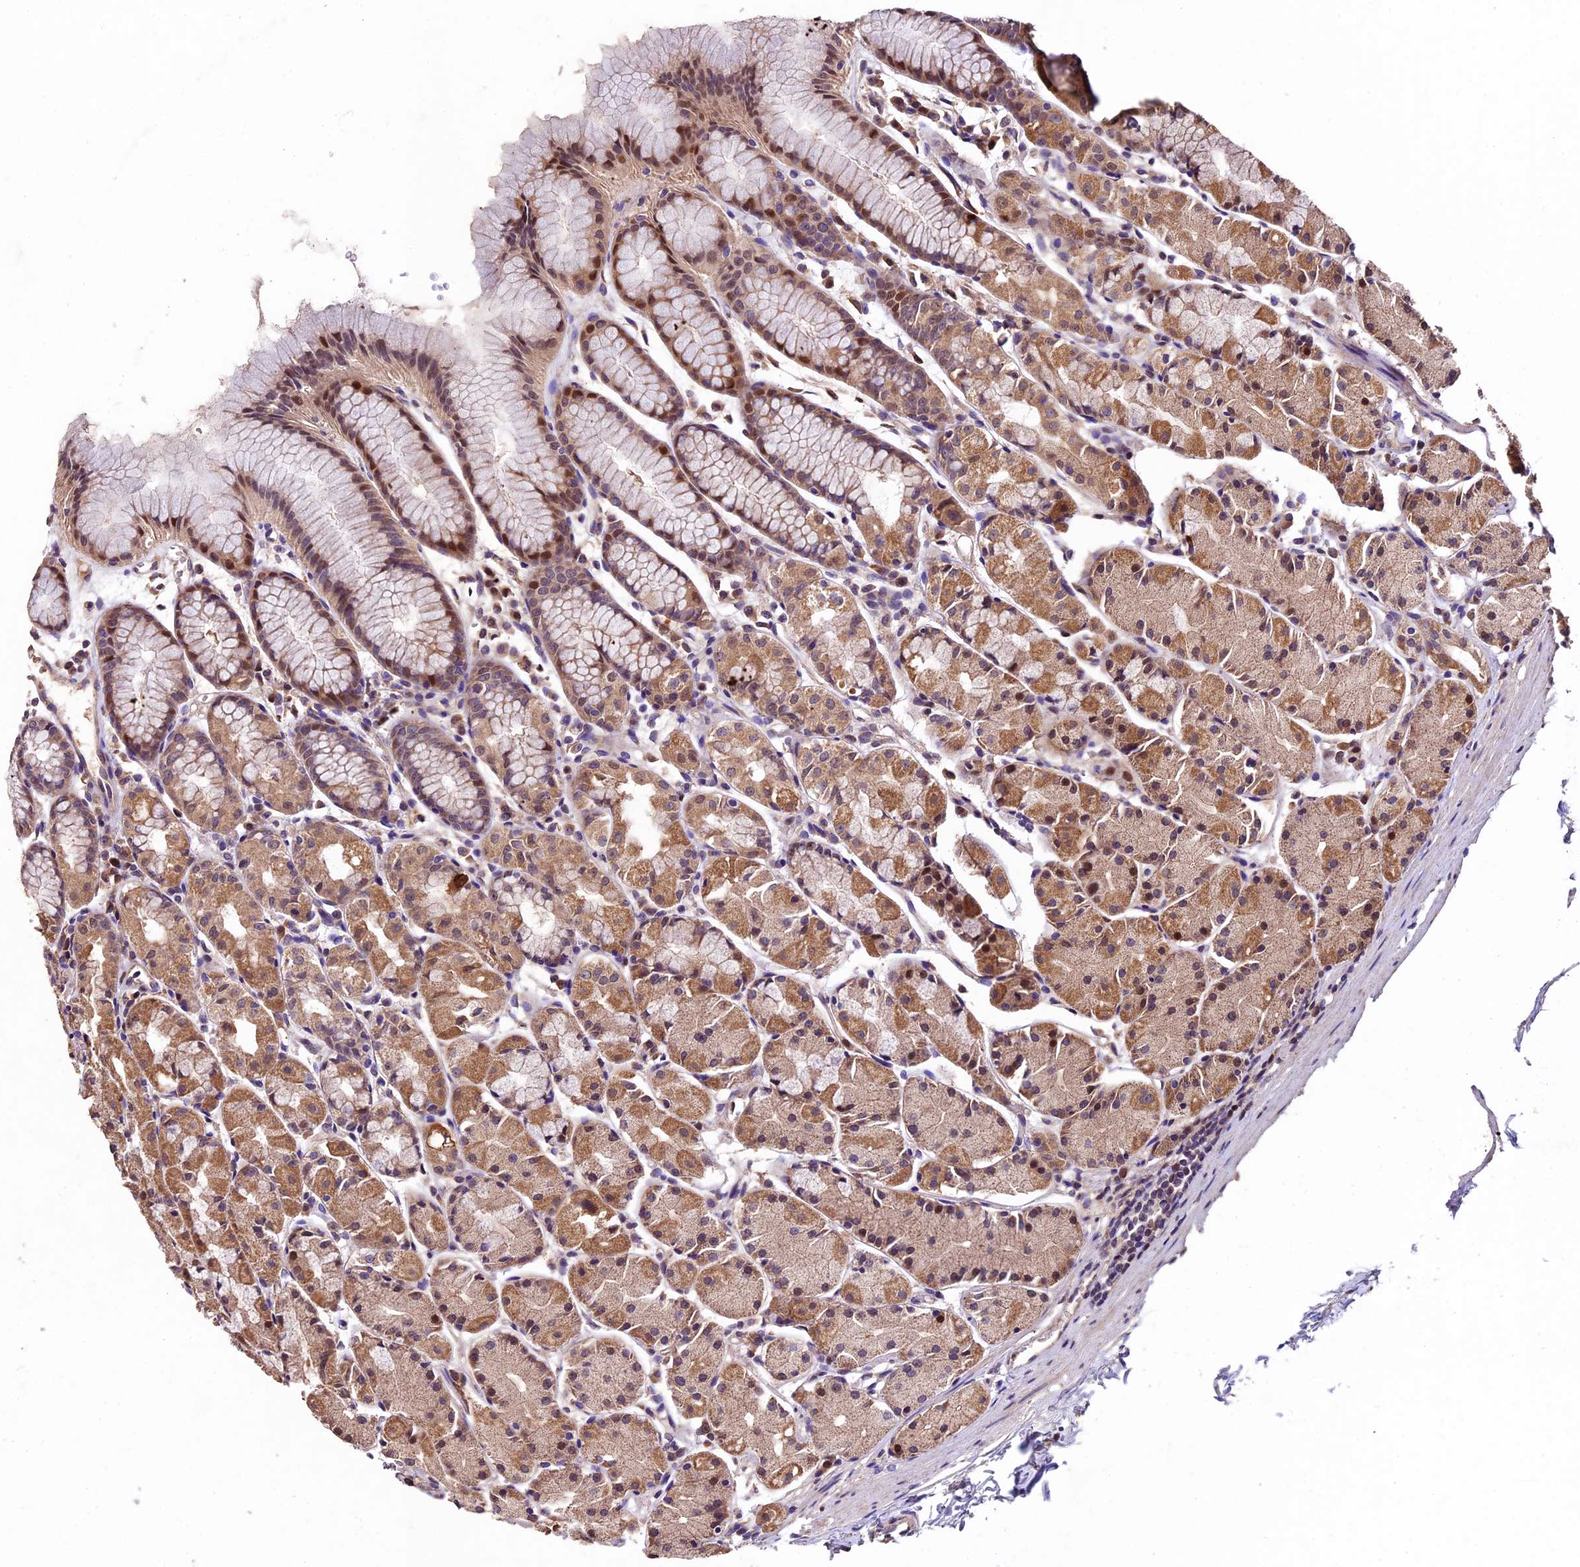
{"staining": {"intensity": "moderate", "quantity": ">75%", "location": "cytoplasmic/membranous,nuclear"}, "tissue": "stomach", "cell_type": "Glandular cells", "image_type": "normal", "snomed": [{"axis": "morphology", "description": "Normal tissue, NOS"}, {"axis": "topography", "description": "Stomach, upper"}], "caption": "DAB (3,3'-diaminobenzidine) immunohistochemical staining of unremarkable human stomach shows moderate cytoplasmic/membranous,nuclear protein positivity in approximately >75% of glandular cells. The staining was performed using DAB (3,3'-diaminobenzidine), with brown indicating positive protein expression. Nuclei are stained blue with hematoxylin.", "gene": "SBNO2", "patient": {"sex": "male", "age": 47}}